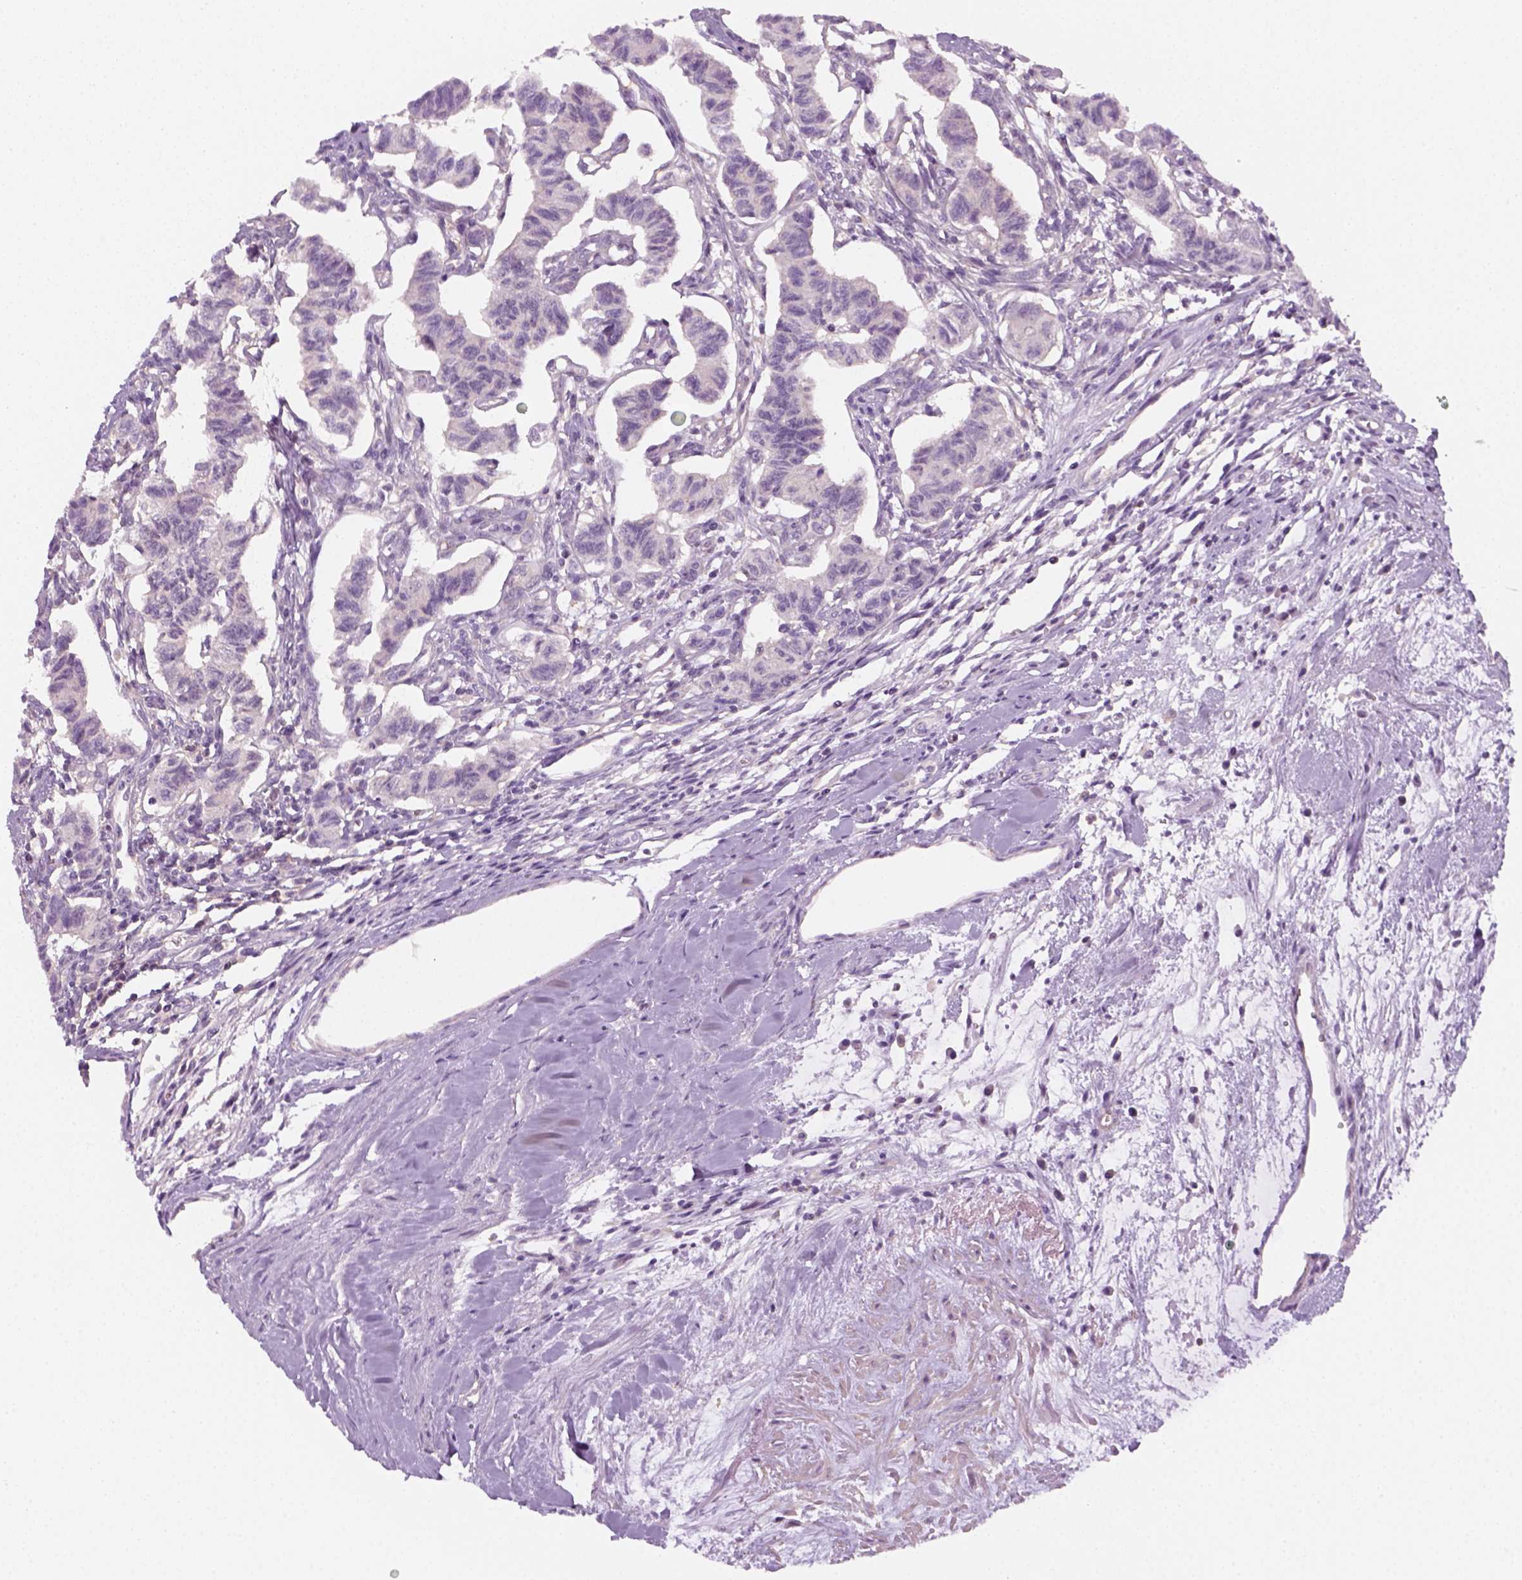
{"staining": {"intensity": "negative", "quantity": "none", "location": "none"}, "tissue": "carcinoid", "cell_type": "Tumor cells", "image_type": "cancer", "snomed": [{"axis": "morphology", "description": "Carcinoid, malignant, NOS"}, {"axis": "topography", "description": "Kidney"}], "caption": "This is an immunohistochemistry (IHC) micrograph of human carcinoid (malignant). There is no staining in tumor cells.", "gene": "EPHB1", "patient": {"sex": "female", "age": 41}}